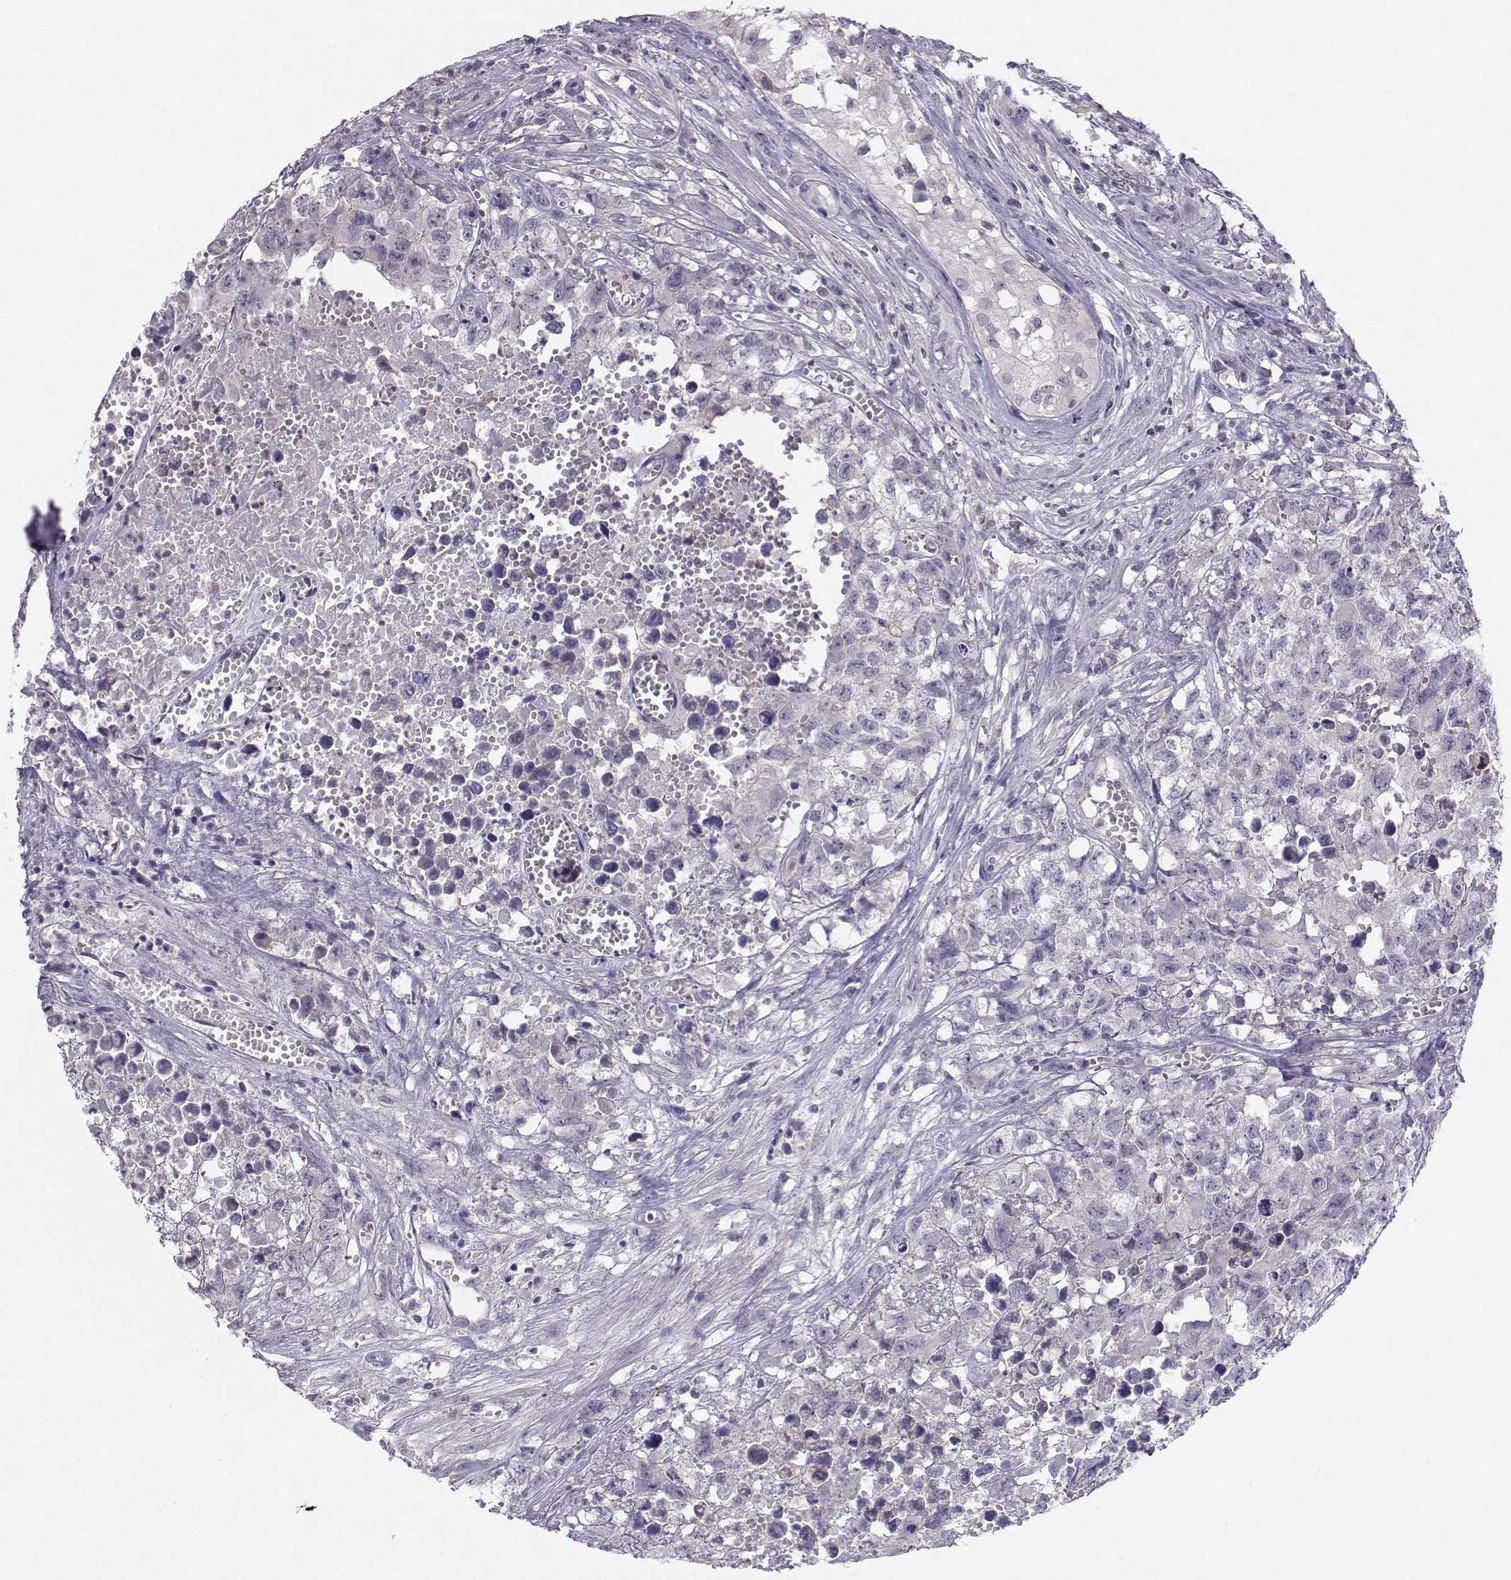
{"staining": {"intensity": "negative", "quantity": "none", "location": "none"}, "tissue": "testis cancer", "cell_type": "Tumor cells", "image_type": "cancer", "snomed": [{"axis": "morphology", "description": "Seminoma, NOS"}, {"axis": "morphology", "description": "Carcinoma, Embryonal, NOS"}, {"axis": "topography", "description": "Testis"}], "caption": "Immunohistochemistry photomicrograph of human testis embryonal carcinoma stained for a protein (brown), which demonstrates no expression in tumor cells.", "gene": "MROH7", "patient": {"sex": "male", "age": 22}}